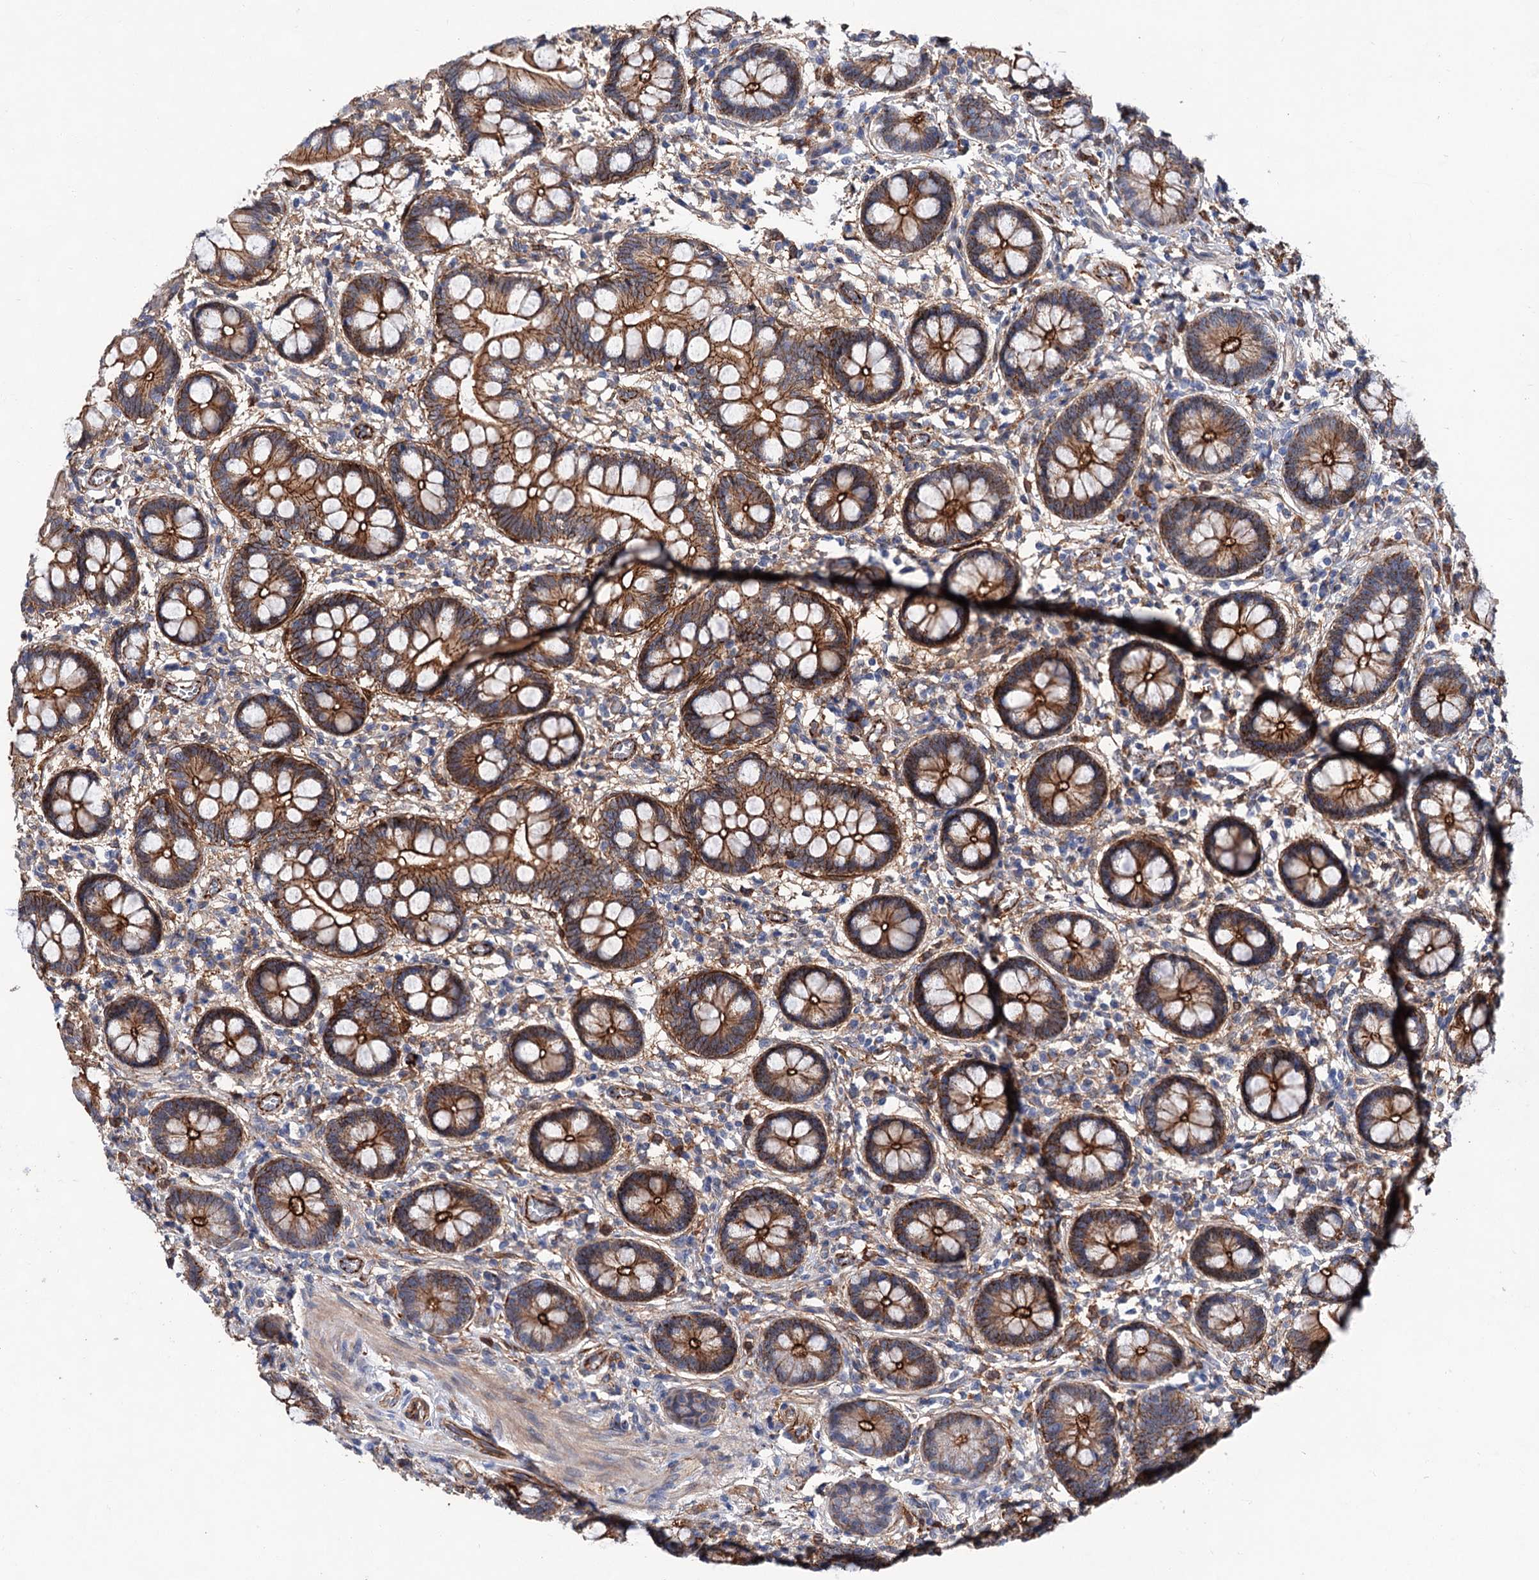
{"staining": {"intensity": "strong", "quantity": ">75%", "location": "cytoplasmic/membranous"}, "tissue": "small intestine", "cell_type": "Glandular cells", "image_type": "normal", "snomed": [{"axis": "morphology", "description": "Normal tissue, NOS"}, {"axis": "topography", "description": "Small intestine"}], "caption": "This micrograph demonstrates immunohistochemistry staining of normal small intestine, with high strong cytoplasmic/membranous positivity in about >75% of glandular cells.", "gene": "TMTC3", "patient": {"sex": "male", "age": 52}}